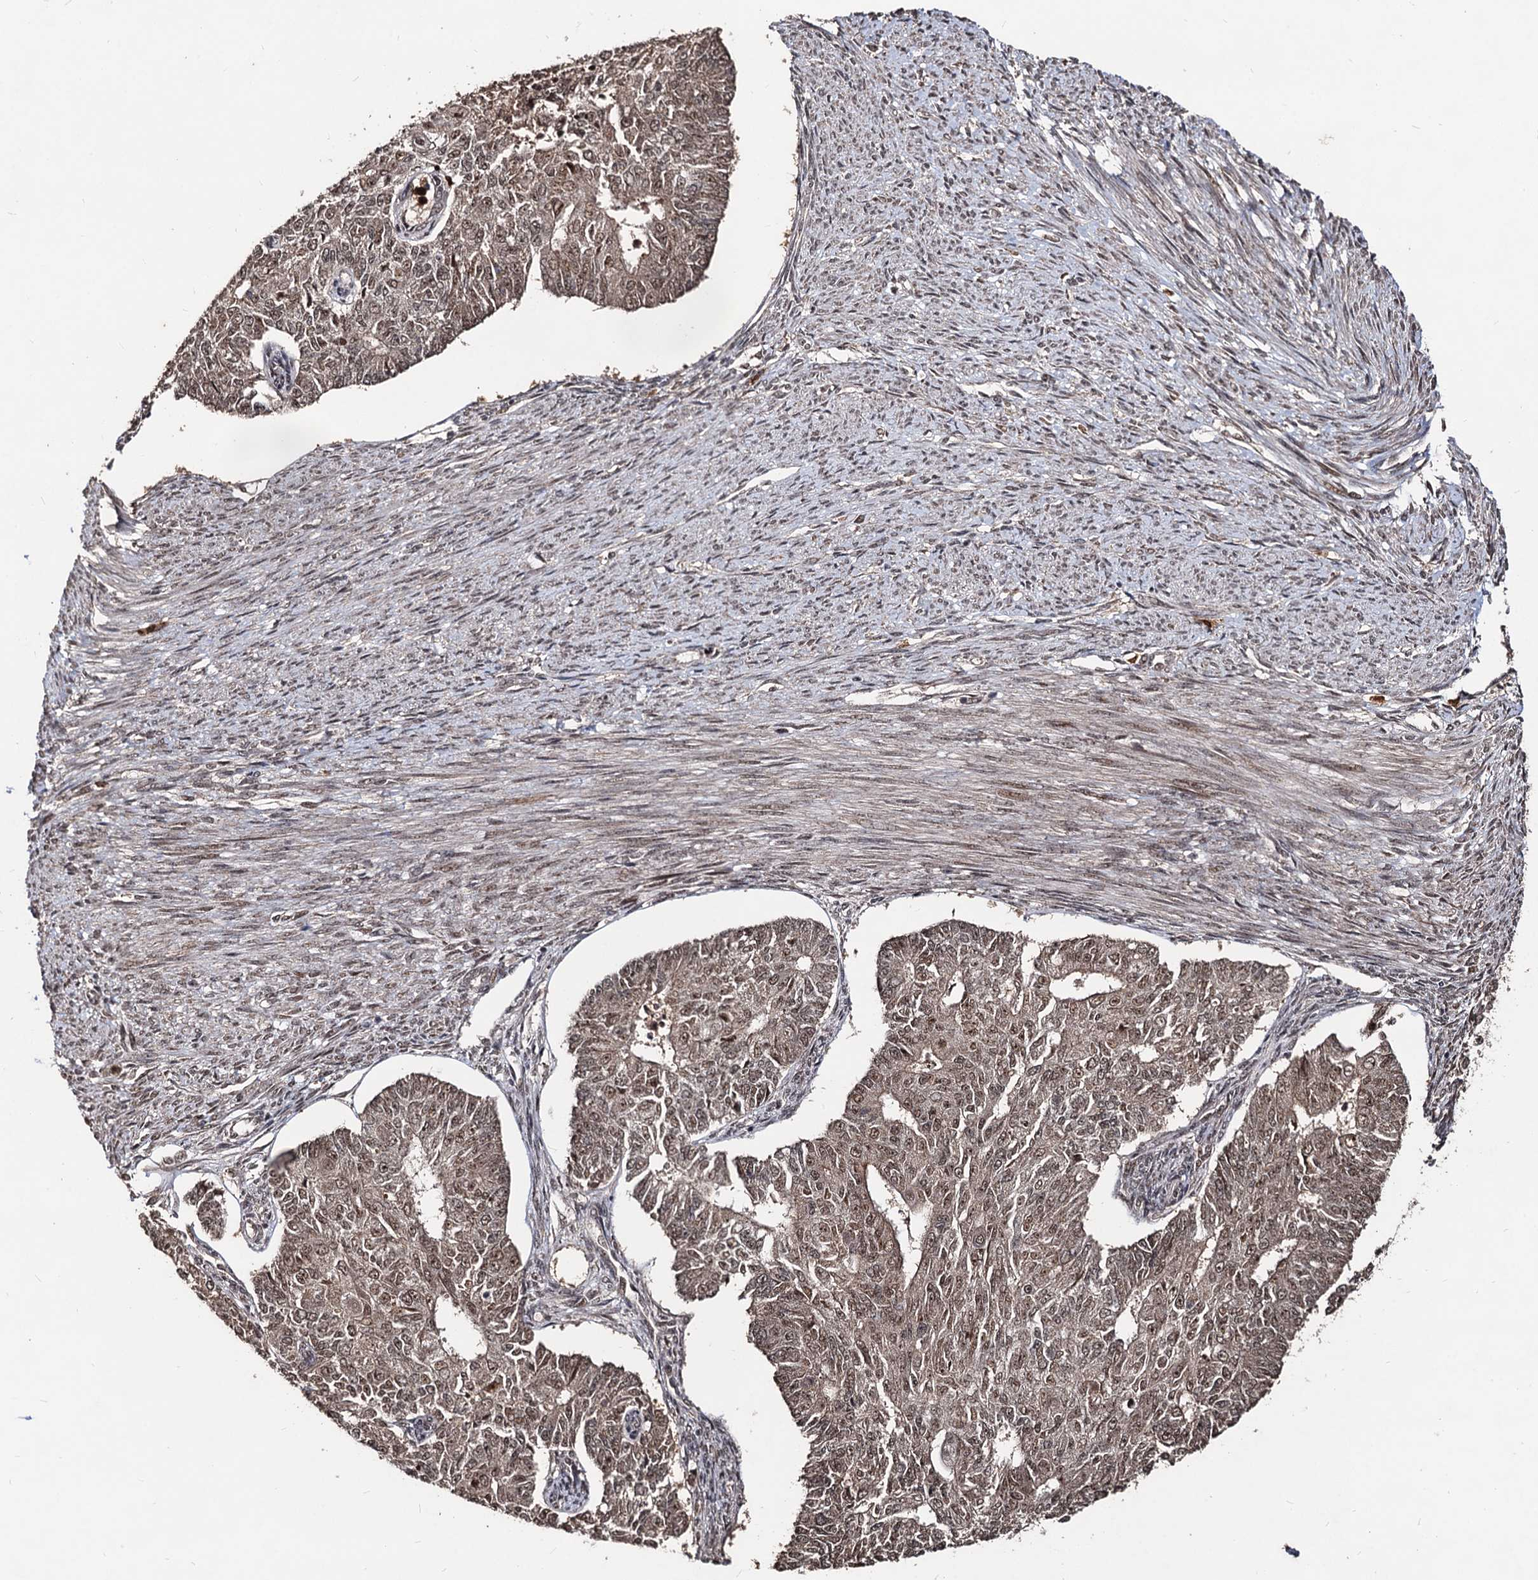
{"staining": {"intensity": "moderate", "quantity": ">75%", "location": "nuclear"}, "tissue": "endometrial cancer", "cell_type": "Tumor cells", "image_type": "cancer", "snomed": [{"axis": "morphology", "description": "Adenocarcinoma, NOS"}, {"axis": "topography", "description": "Endometrium"}], "caption": "The histopathology image exhibits a brown stain indicating the presence of a protein in the nuclear of tumor cells in adenocarcinoma (endometrial).", "gene": "SFSWAP", "patient": {"sex": "female", "age": 32}}